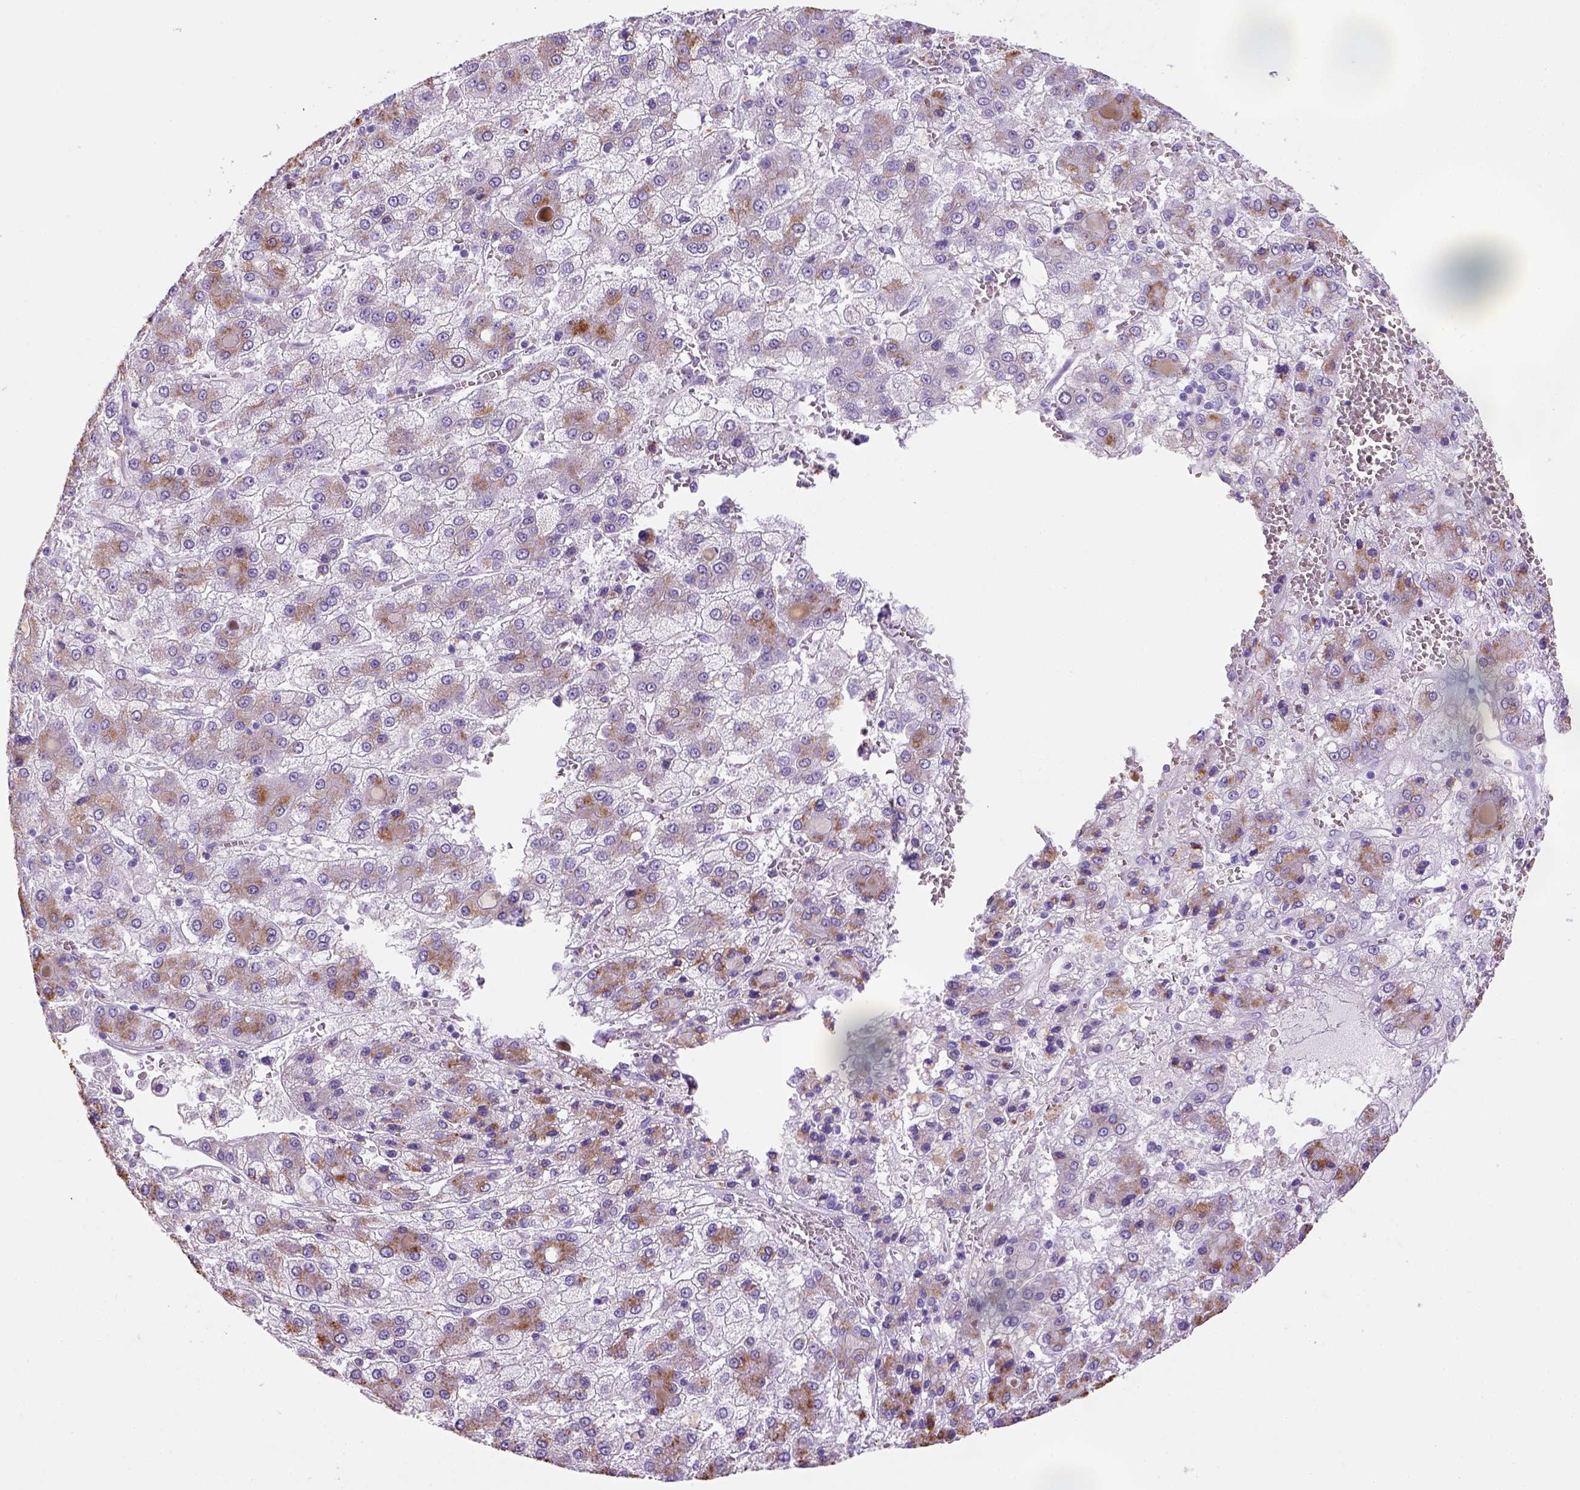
{"staining": {"intensity": "negative", "quantity": "none", "location": "none"}, "tissue": "liver cancer", "cell_type": "Tumor cells", "image_type": "cancer", "snomed": [{"axis": "morphology", "description": "Carcinoma, Hepatocellular, NOS"}, {"axis": "topography", "description": "Liver"}], "caption": "High magnification brightfield microscopy of liver cancer (hepatocellular carcinoma) stained with DAB (3,3'-diaminobenzidine) (brown) and counterstained with hematoxylin (blue): tumor cells show no significant staining.", "gene": "KRT71", "patient": {"sex": "male", "age": 73}}